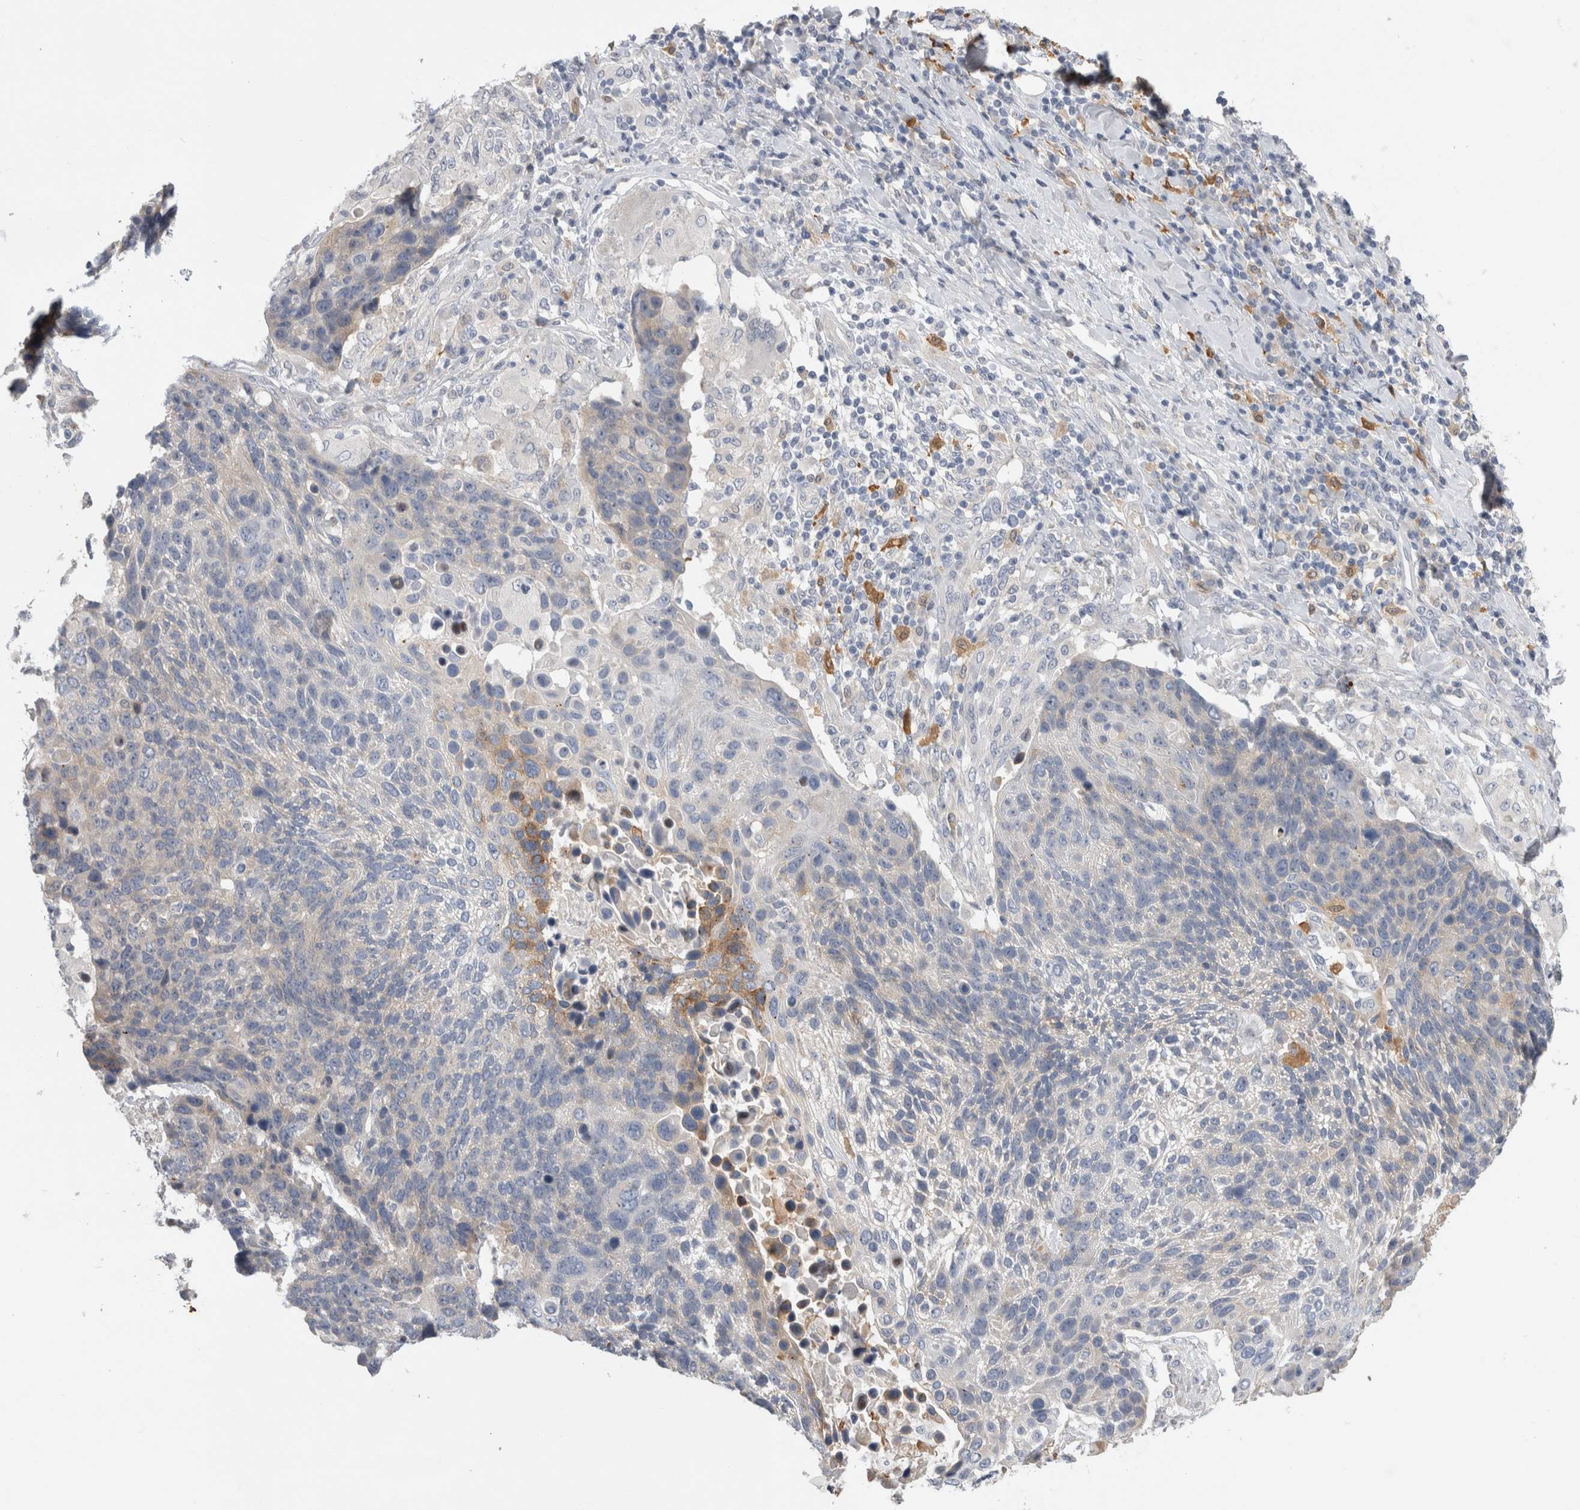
{"staining": {"intensity": "moderate", "quantity": "<25%", "location": "cytoplasmic/membranous"}, "tissue": "lung cancer", "cell_type": "Tumor cells", "image_type": "cancer", "snomed": [{"axis": "morphology", "description": "Squamous cell carcinoma, NOS"}, {"axis": "topography", "description": "Lung"}], "caption": "IHC histopathology image of neoplastic tissue: squamous cell carcinoma (lung) stained using IHC displays low levels of moderate protein expression localized specifically in the cytoplasmic/membranous of tumor cells, appearing as a cytoplasmic/membranous brown color.", "gene": "SLC20A2", "patient": {"sex": "male", "age": 66}}